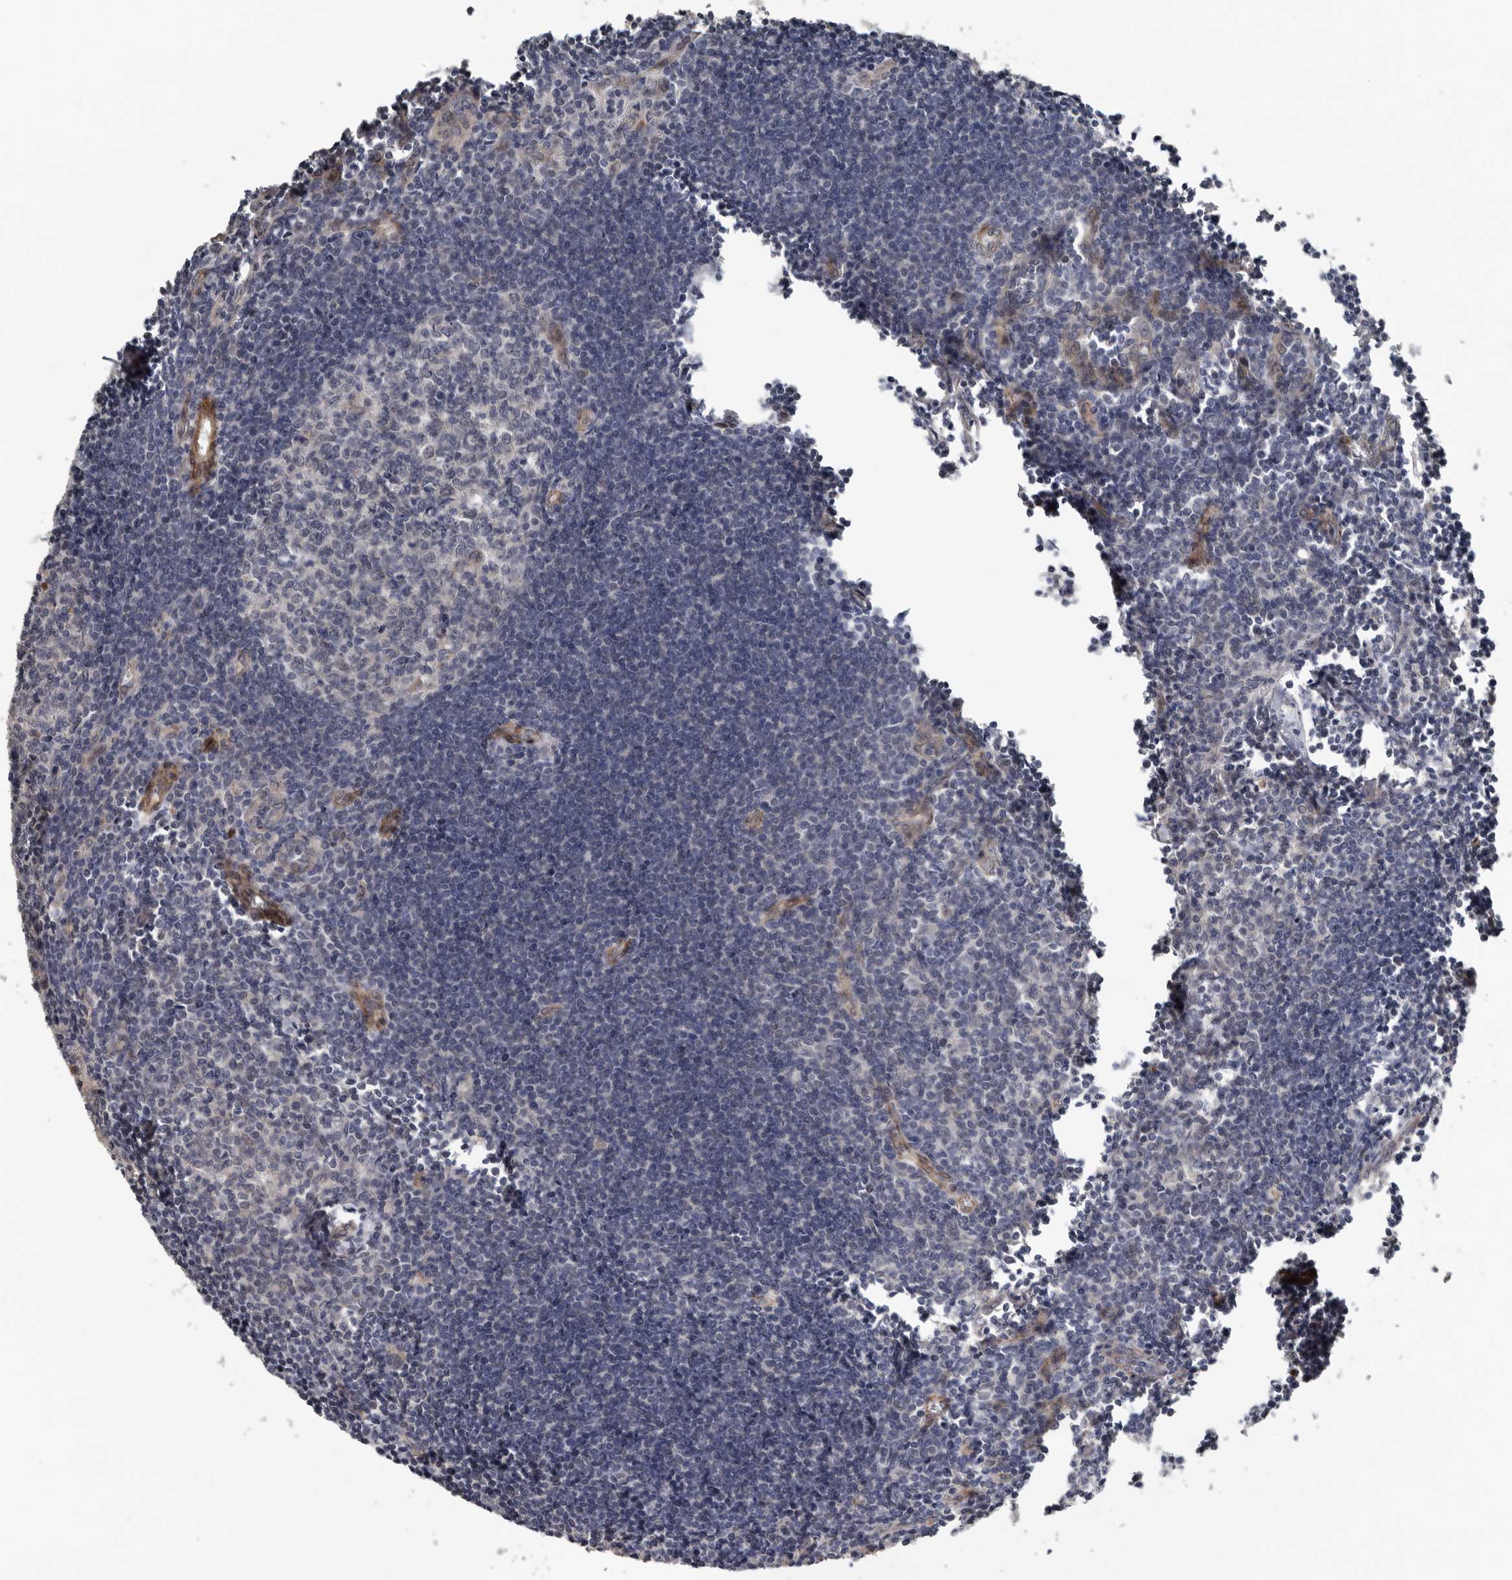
{"staining": {"intensity": "weak", "quantity": "25%-75%", "location": "cytoplasmic/membranous"}, "tissue": "lymph node", "cell_type": "Germinal center cells", "image_type": "normal", "snomed": [{"axis": "morphology", "description": "Normal tissue, NOS"}, {"axis": "morphology", "description": "Malignant melanoma, Metastatic site"}, {"axis": "topography", "description": "Lymph node"}], "caption": "Protein staining of normal lymph node reveals weak cytoplasmic/membranous expression in about 25%-75% of germinal center cells. The staining was performed using DAB, with brown indicating positive protein expression. Nuclei are stained blue with hematoxylin.", "gene": "RANBP17", "patient": {"sex": "male", "age": 41}}